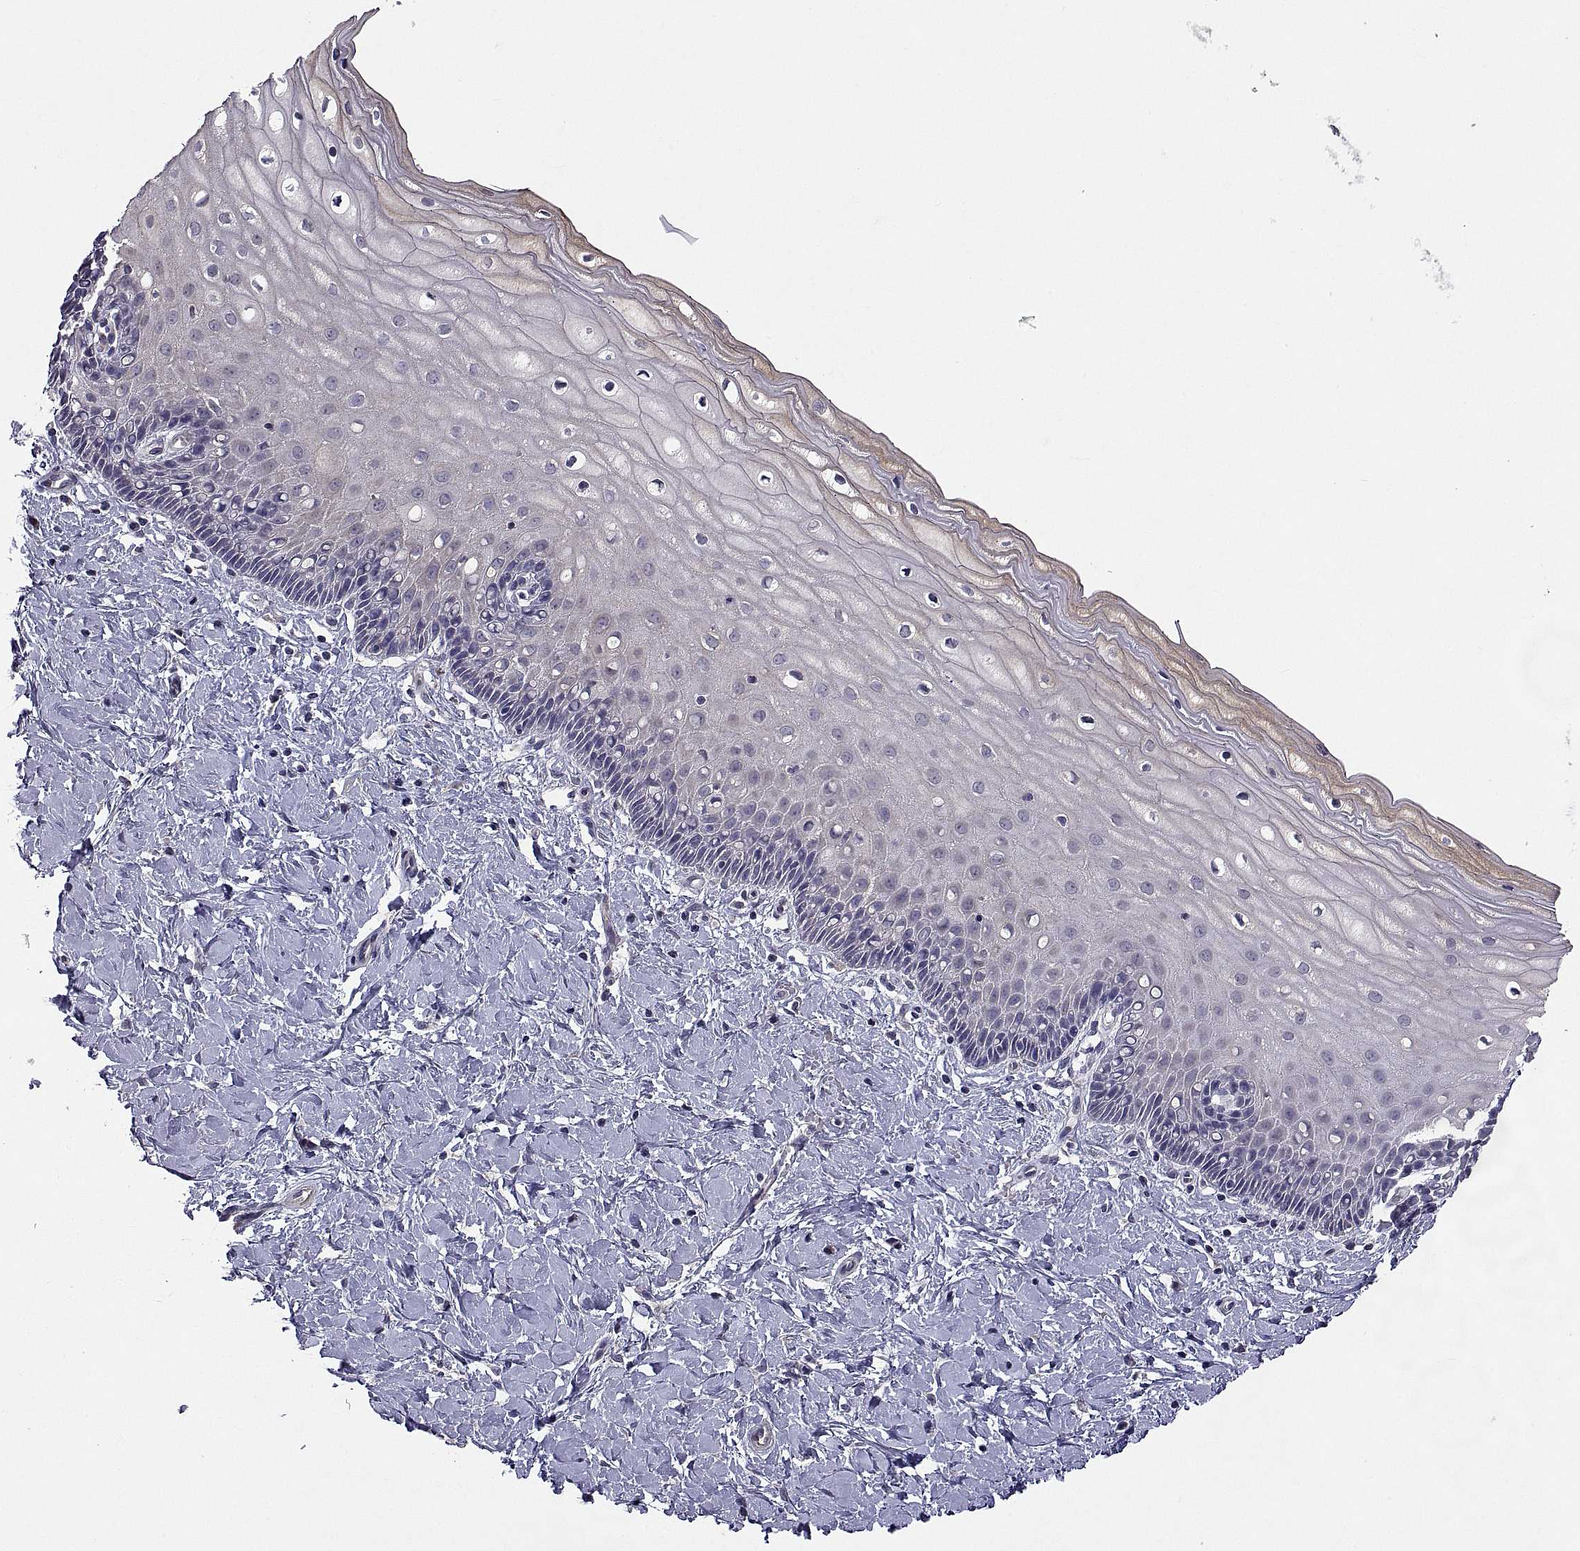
{"staining": {"intensity": "negative", "quantity": "none", "location": "none"}, "tissue": "cervix", "cell_type": "Glandular cells", "image_type": "normal", "snomed": [{"axis": "morphology", "description": "Normal tissue, NOS"}, {"axis": "topography", "description": "Cervix"}], "caption": "IHC of benign cervix reveals no expression in glandular cells. (Brightfield microscopy of DAB IHC at high magnification).", "gene": "NPTX2", "patient": {"sex": "female", "age": 37}}